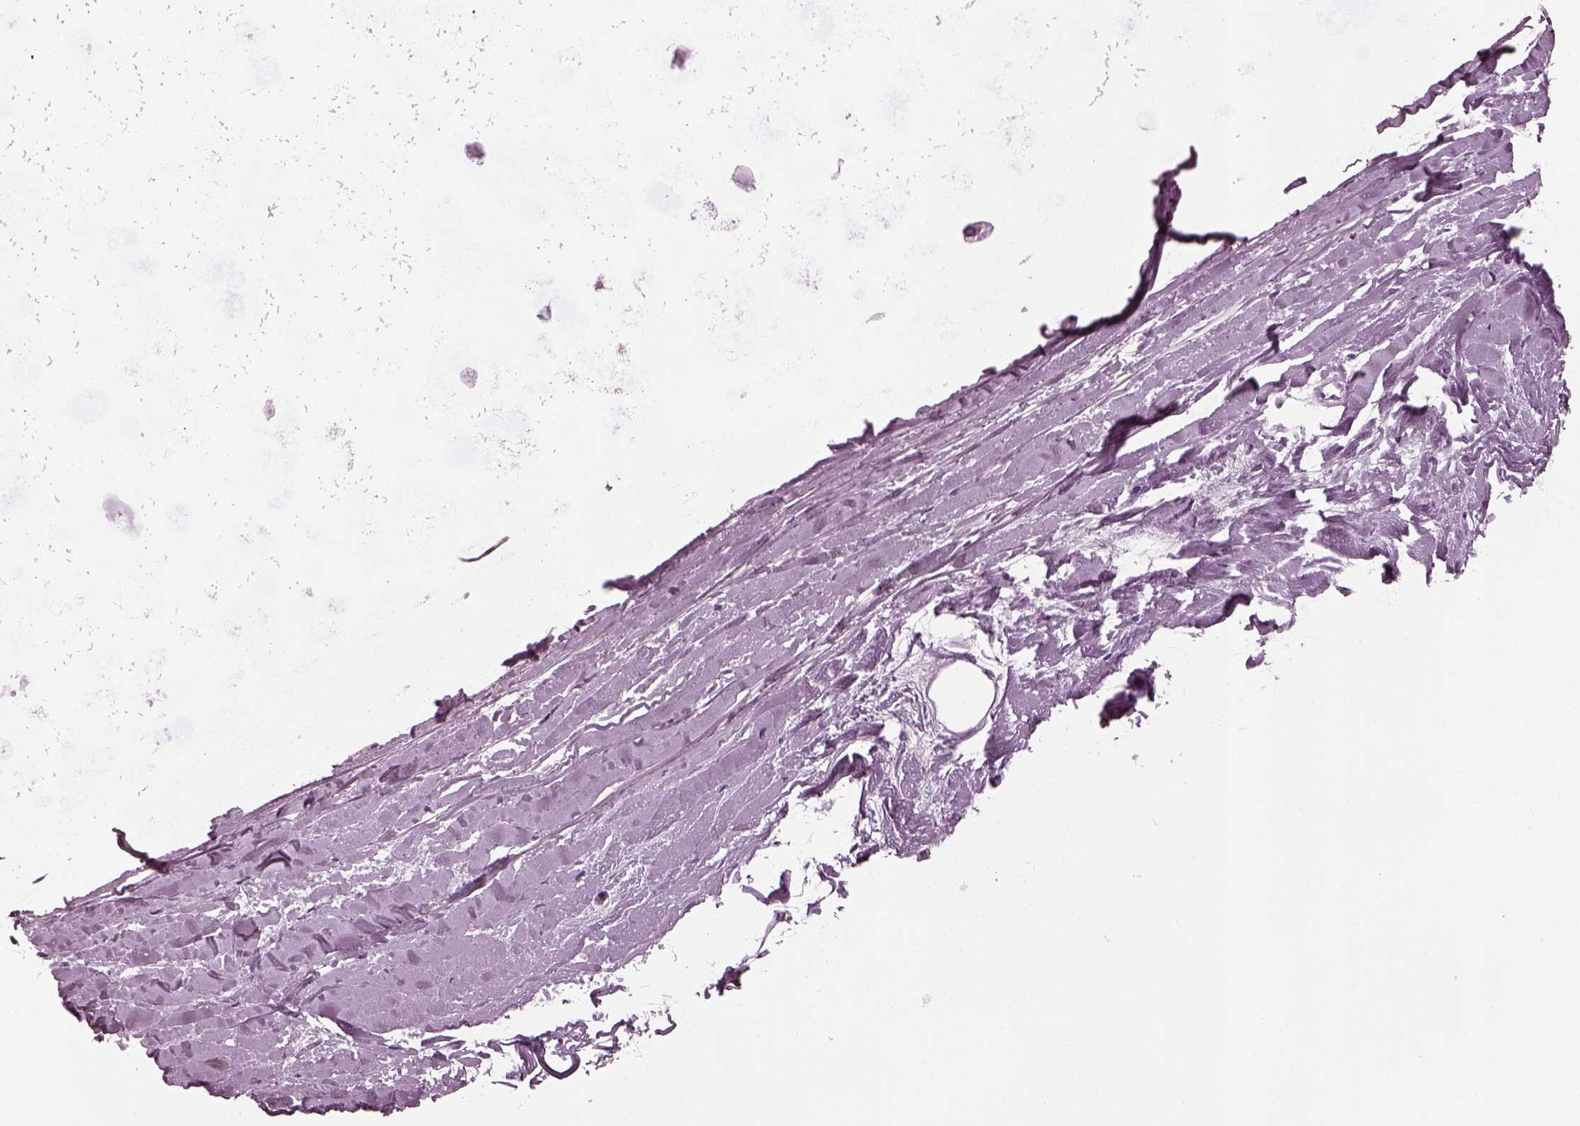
{"staining": {"intensity": "negative", "quantity": "none", "location": "none"}, "tissue": "soft tissue", "cell_type": "Fibroblasts", "image_type": "normal", "snomed": [{"axis": "morphology", "description": "Normal tissue, NOS"}, {"axis": "topography", "description": "Lymph node"}, {"axis": "topography", "description": "Bronchus"}], "caption": "Soft tissue stained for a protein using immunohistochemistry (IHC) demonstrates no expression fibroblasts.", "gene": "SLC6A17", "patient": {"sex": "female", "age": 70}}